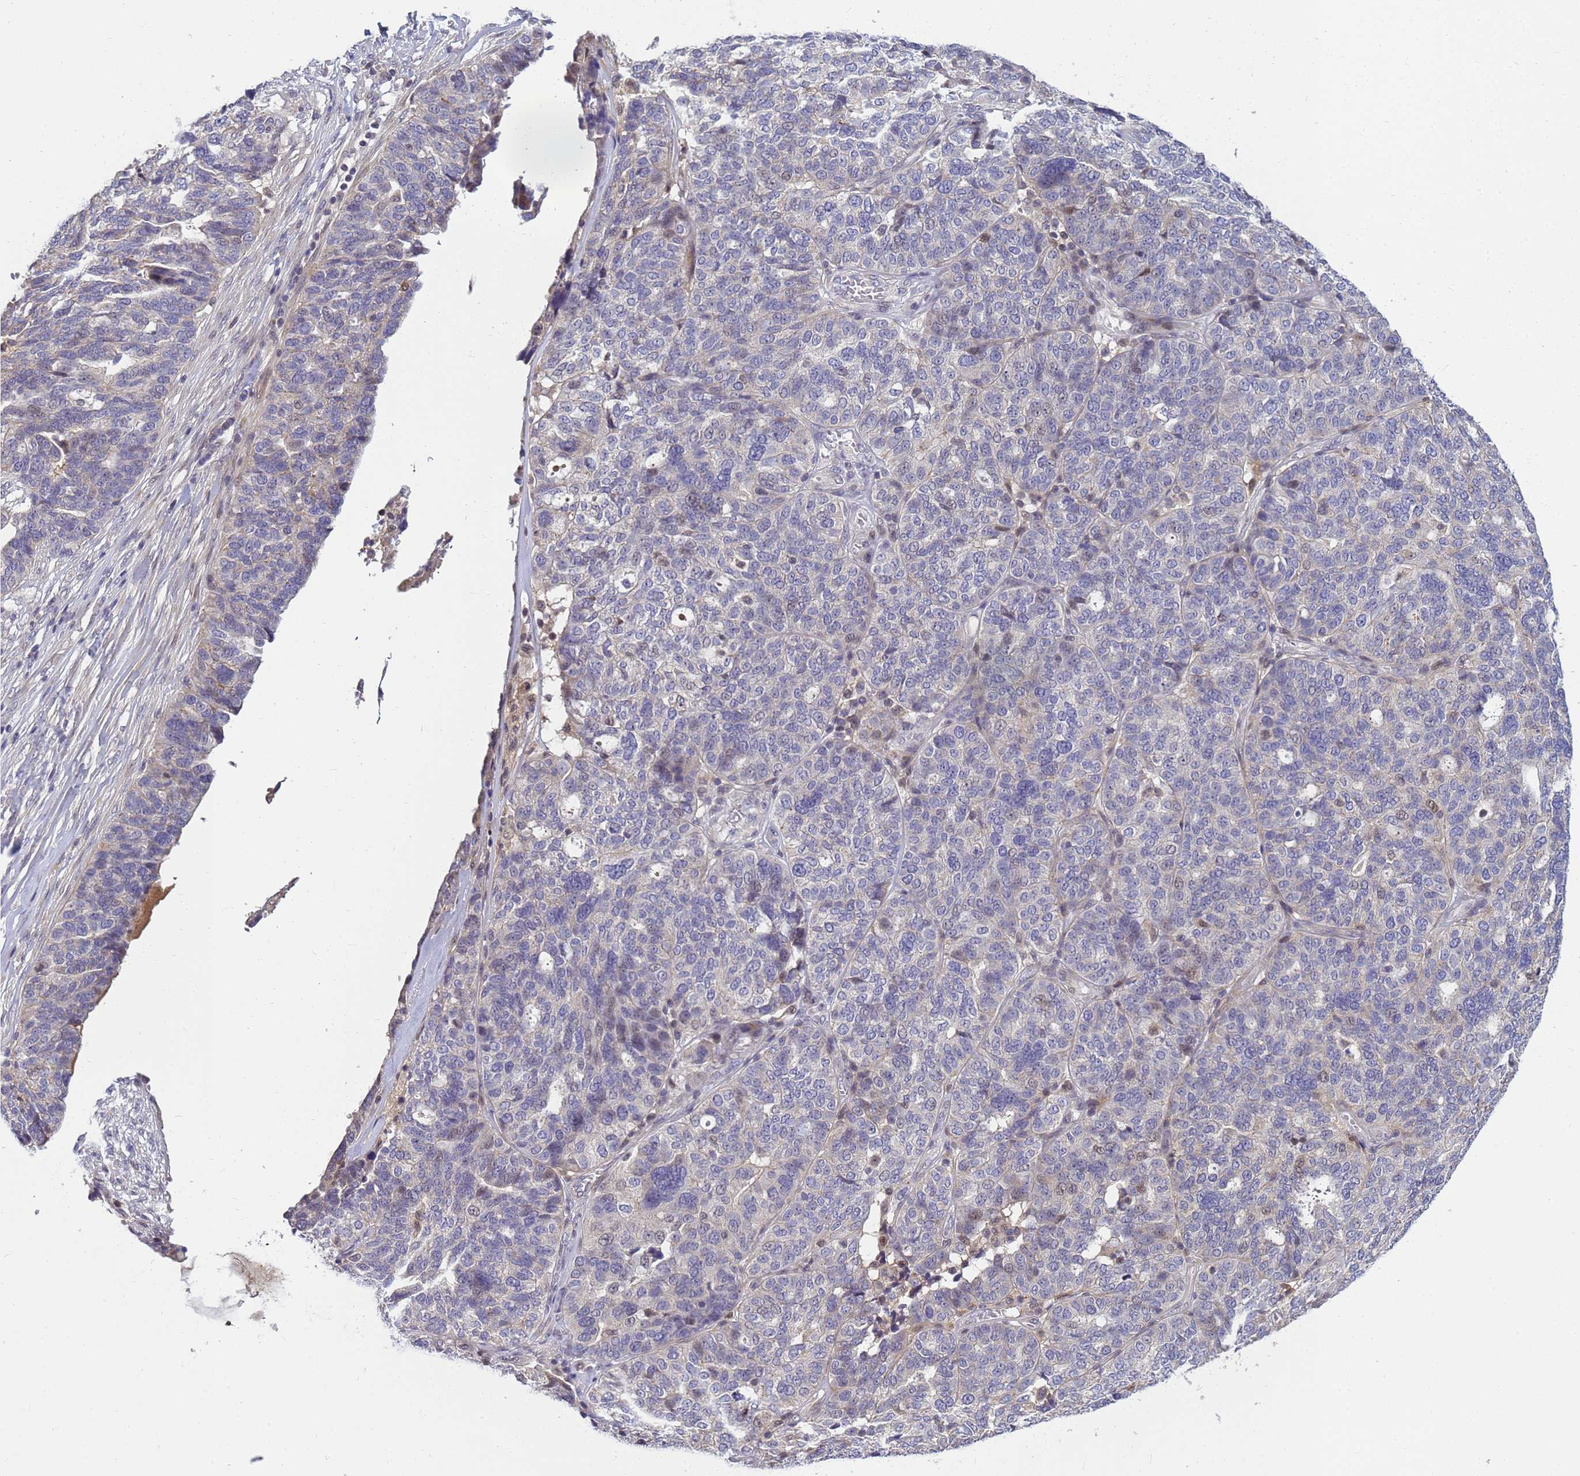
{"staining": {"intensity": "negative", "quantity": "none", "location": "none"}, "tissue": "ovarian cancer", "cell_type": "Tumor cells", "image_type": "cancer", "snomed": [{"axis": "morphology", "description": "Cystadenocarcinoma, serous, NOS"}, {"axis": "topography", "description": "Ovary"}], "caption": "There is no significant staining in tumor cells of ovarian serous cystadenocarcinoma.", "gene": "TMEM74B", "patient": {"sex": "female", "age": 59}}